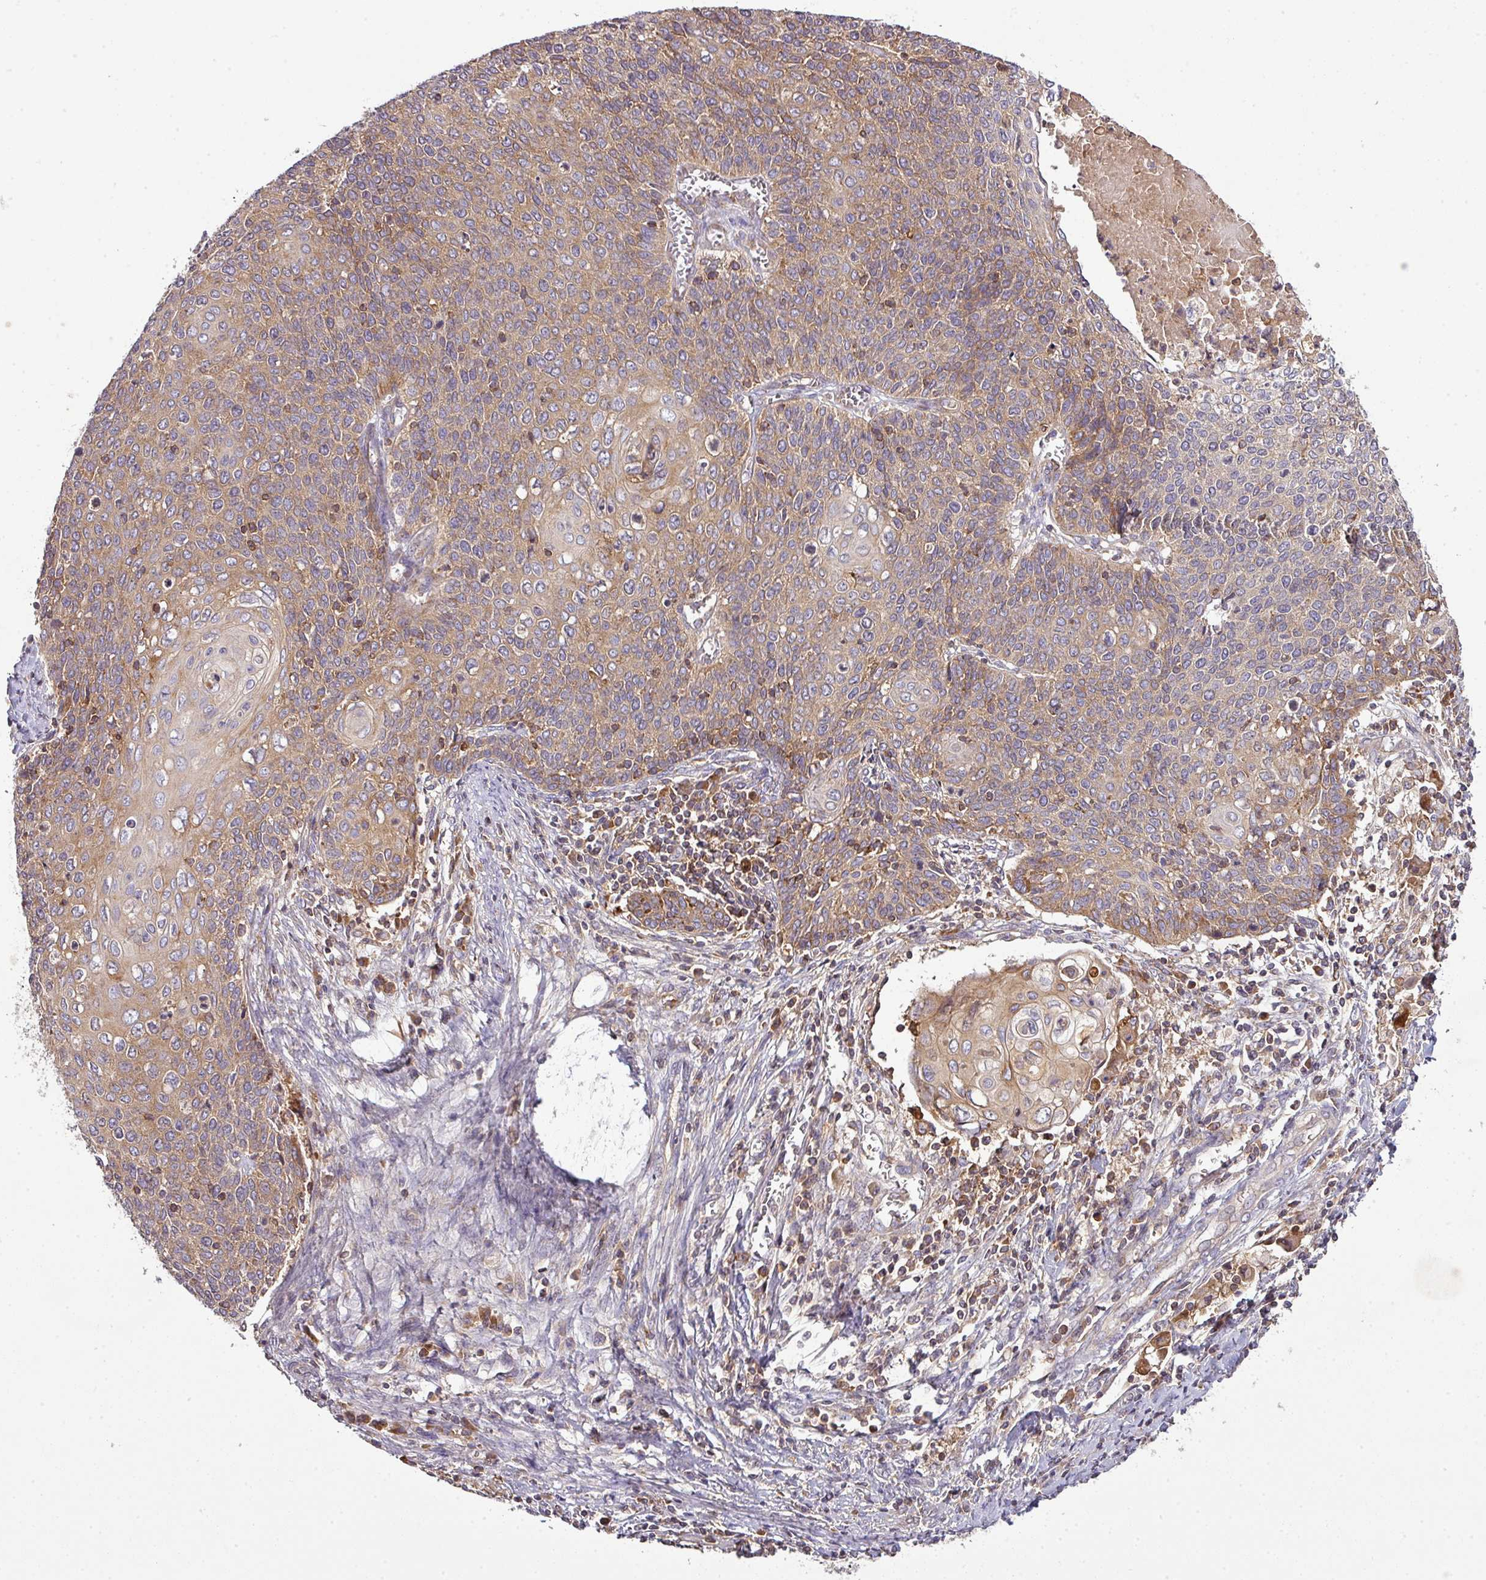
{"staining": {"intensity": "moderate", "quantity": ">75%", "location": "cytoplasmic/membranous"}, "tissue": "cervical cancer", "cell_type": "Tumor cells", "image_type": "cancer", "snomed": [{"axis": "morphology", "description": "Squamous cell carcinoma, NOS"}, {"axis": "topography", "description": "Cervix"}], "caption": "Immunohistochemistry of human cervical squamous cell carcinoma exhibits medium levels of moderate cytoplasmic/membranous expression in about >75% of tumor cells. (DAB (3,3'-diaminobenzidine) IHC with brightfield microscopy, high magnification).", "gene": "LRRC74B", "patient": {"sex": "female", "age": 39}}